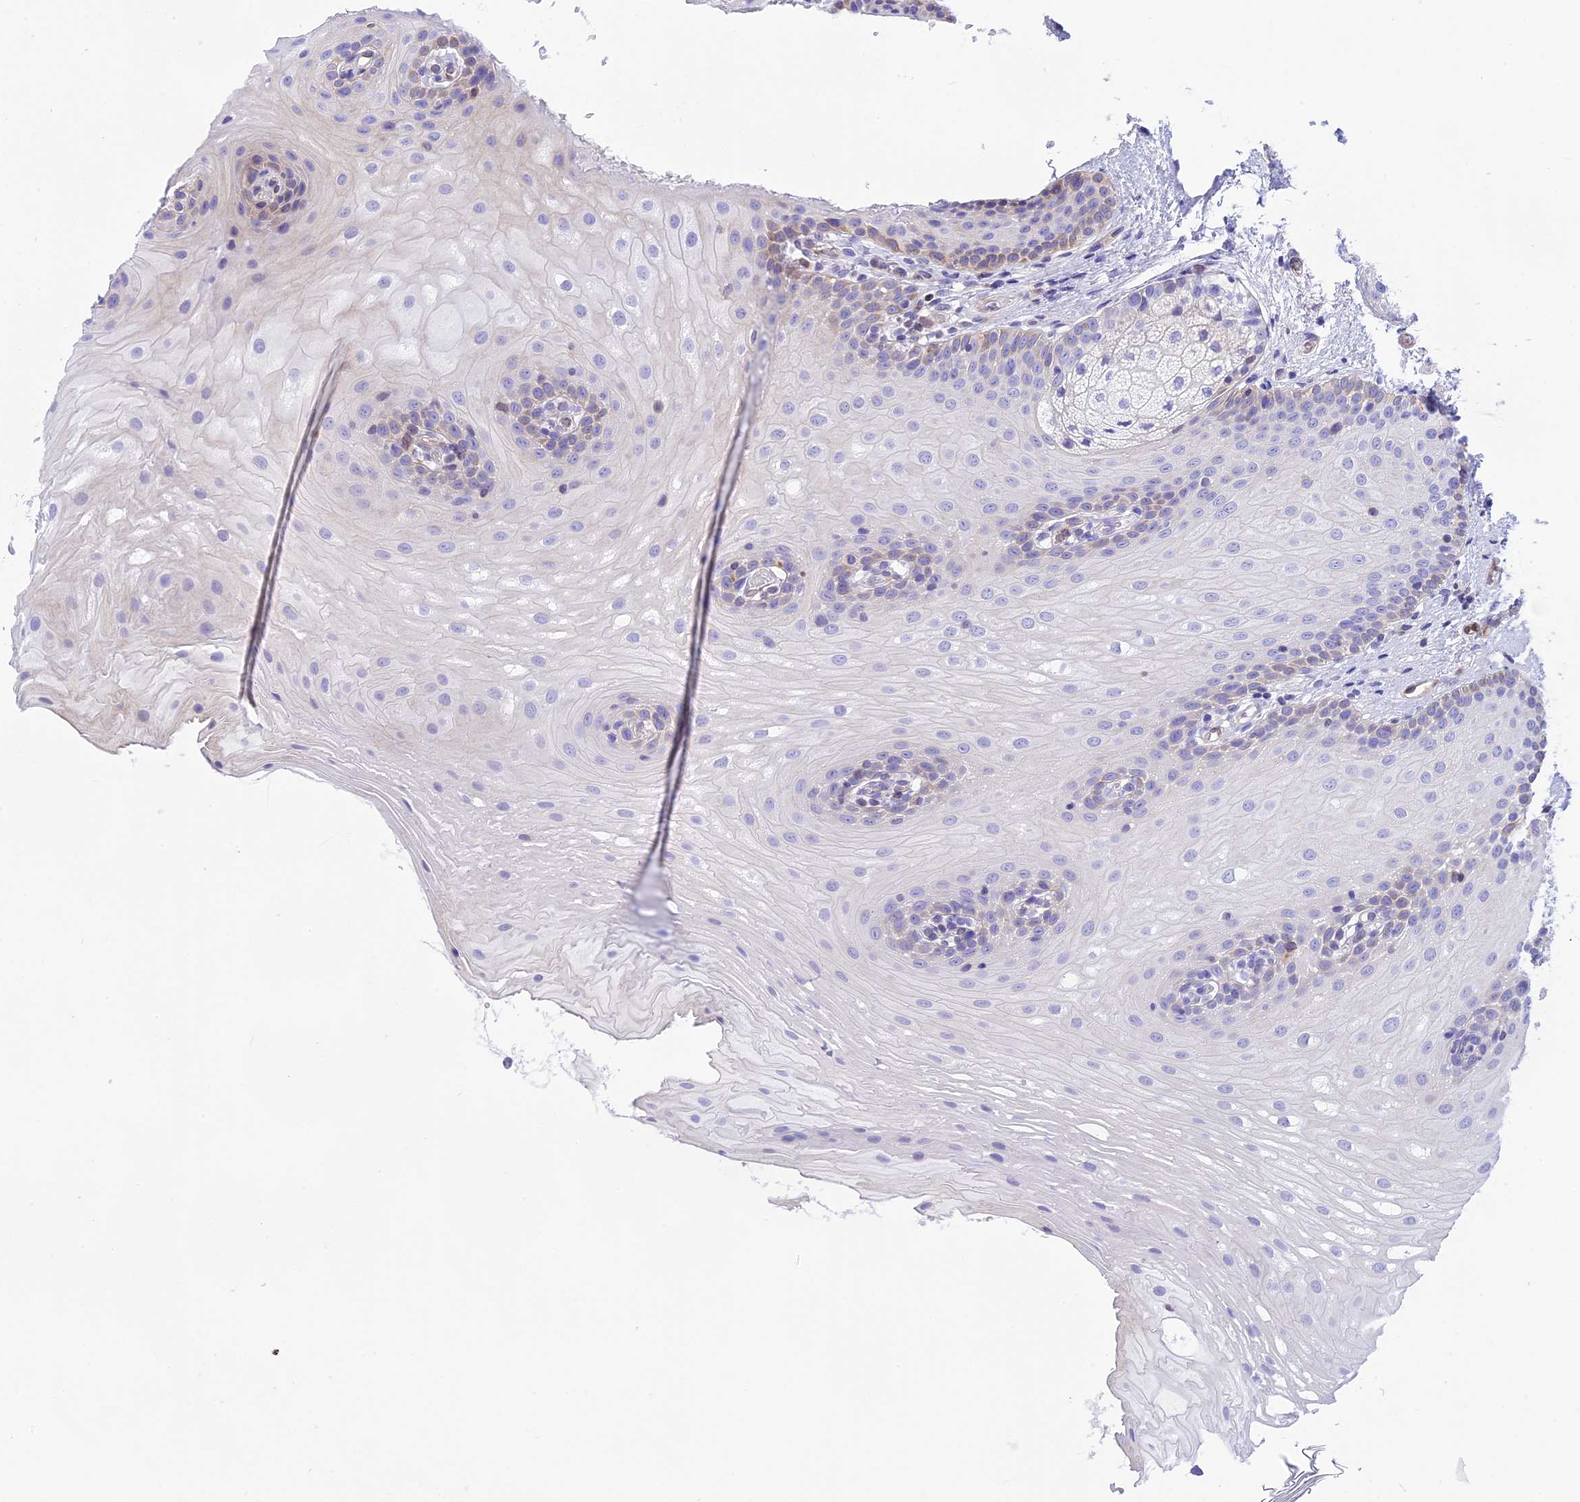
{"staining": {"intensity": "negative", "quantity": "none", "location": "none"}, "tissue": "oral mucosa", "cell_type": "Squamous epithelial cells", "image_type": "normal", "snomed": [{"axis": "morphology", "description": "Normal tissue, NOS"}, {"axis": "topography", "description": "Oral tissue"}], "caption": "This is a micrograph of immunohistochemistry (IHC) staining of benign oral mucosa, which shows no positivity in squamous epithelial cells. (Stains: DAB immunohistochemistry (IHC) with hematoxylin counter stain, Microscopy: brightfield microscopy at high magnification).", "gene": "DOC2B", "patient": {"sex": "female", "age": 54}}